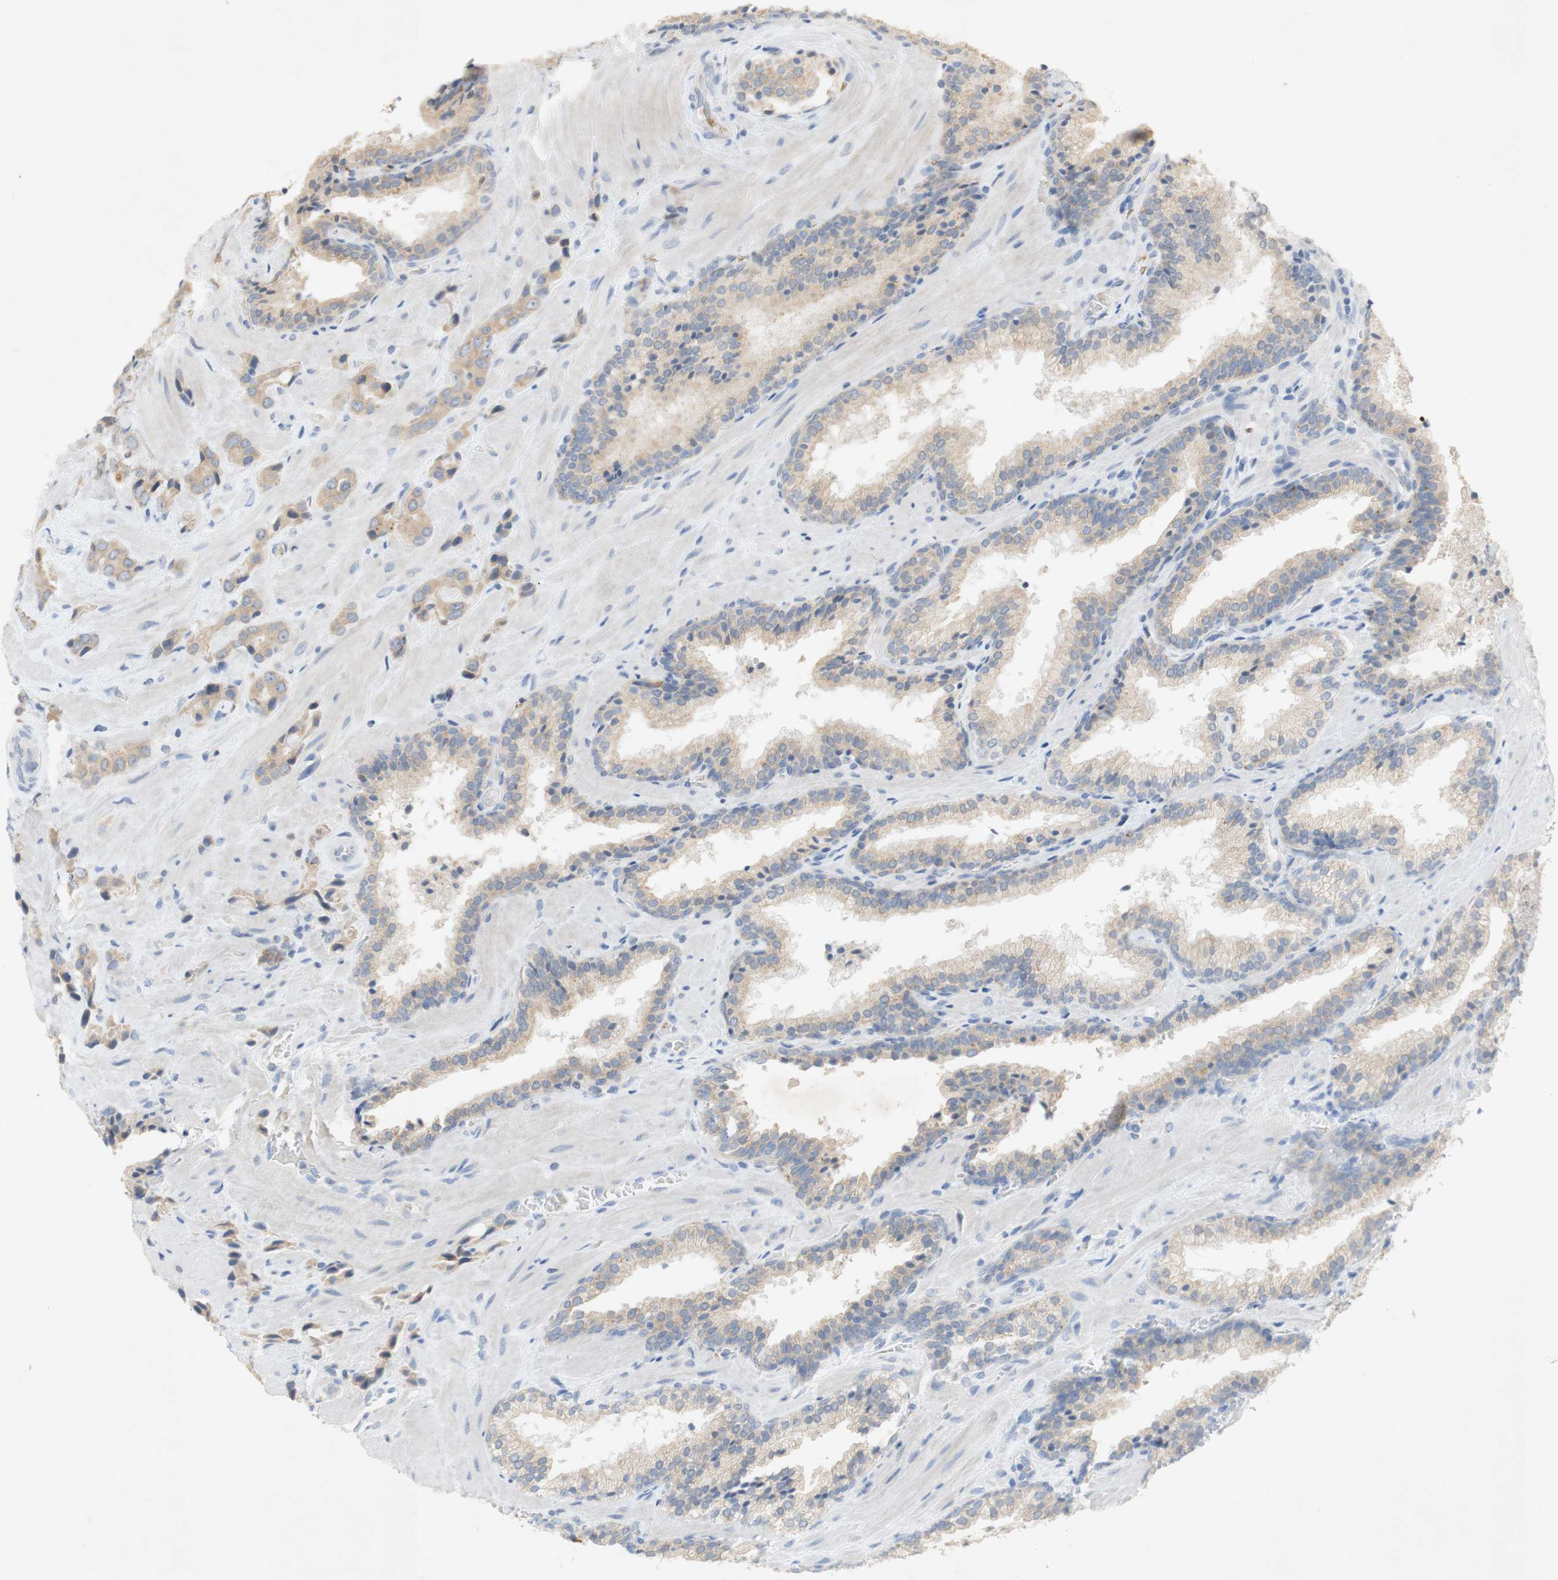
{"staining": {"intensity": "weak", "quantity": ">75%", "location": "cytoplasmic/membranous"}, "tissue": "prostate cancer", "cell_type": "Tumor cells", "image_type": "cancer", "snomed": [{"axis": "morphology", "description": "Adenocarcinoma, High grade"}, {"axis": "topography", "description": "Prostate"}], "caption": "Immunohistochemistry (DAB (3,3'-diaminobenzidine)) staining of human adenocarcinoma (high-grade) (prostate) demonstrates weak cytoplasmic/membranous protein positivity in approximately >75% of tumor cells. (Stains: DAB (3,3'-diaminobenzidine) in brown, nuclei in blue, Microscopy: brightfield microscopy at high magnification).", "gene": "EPO", "patient": {"sex": "male", "age": 64}}